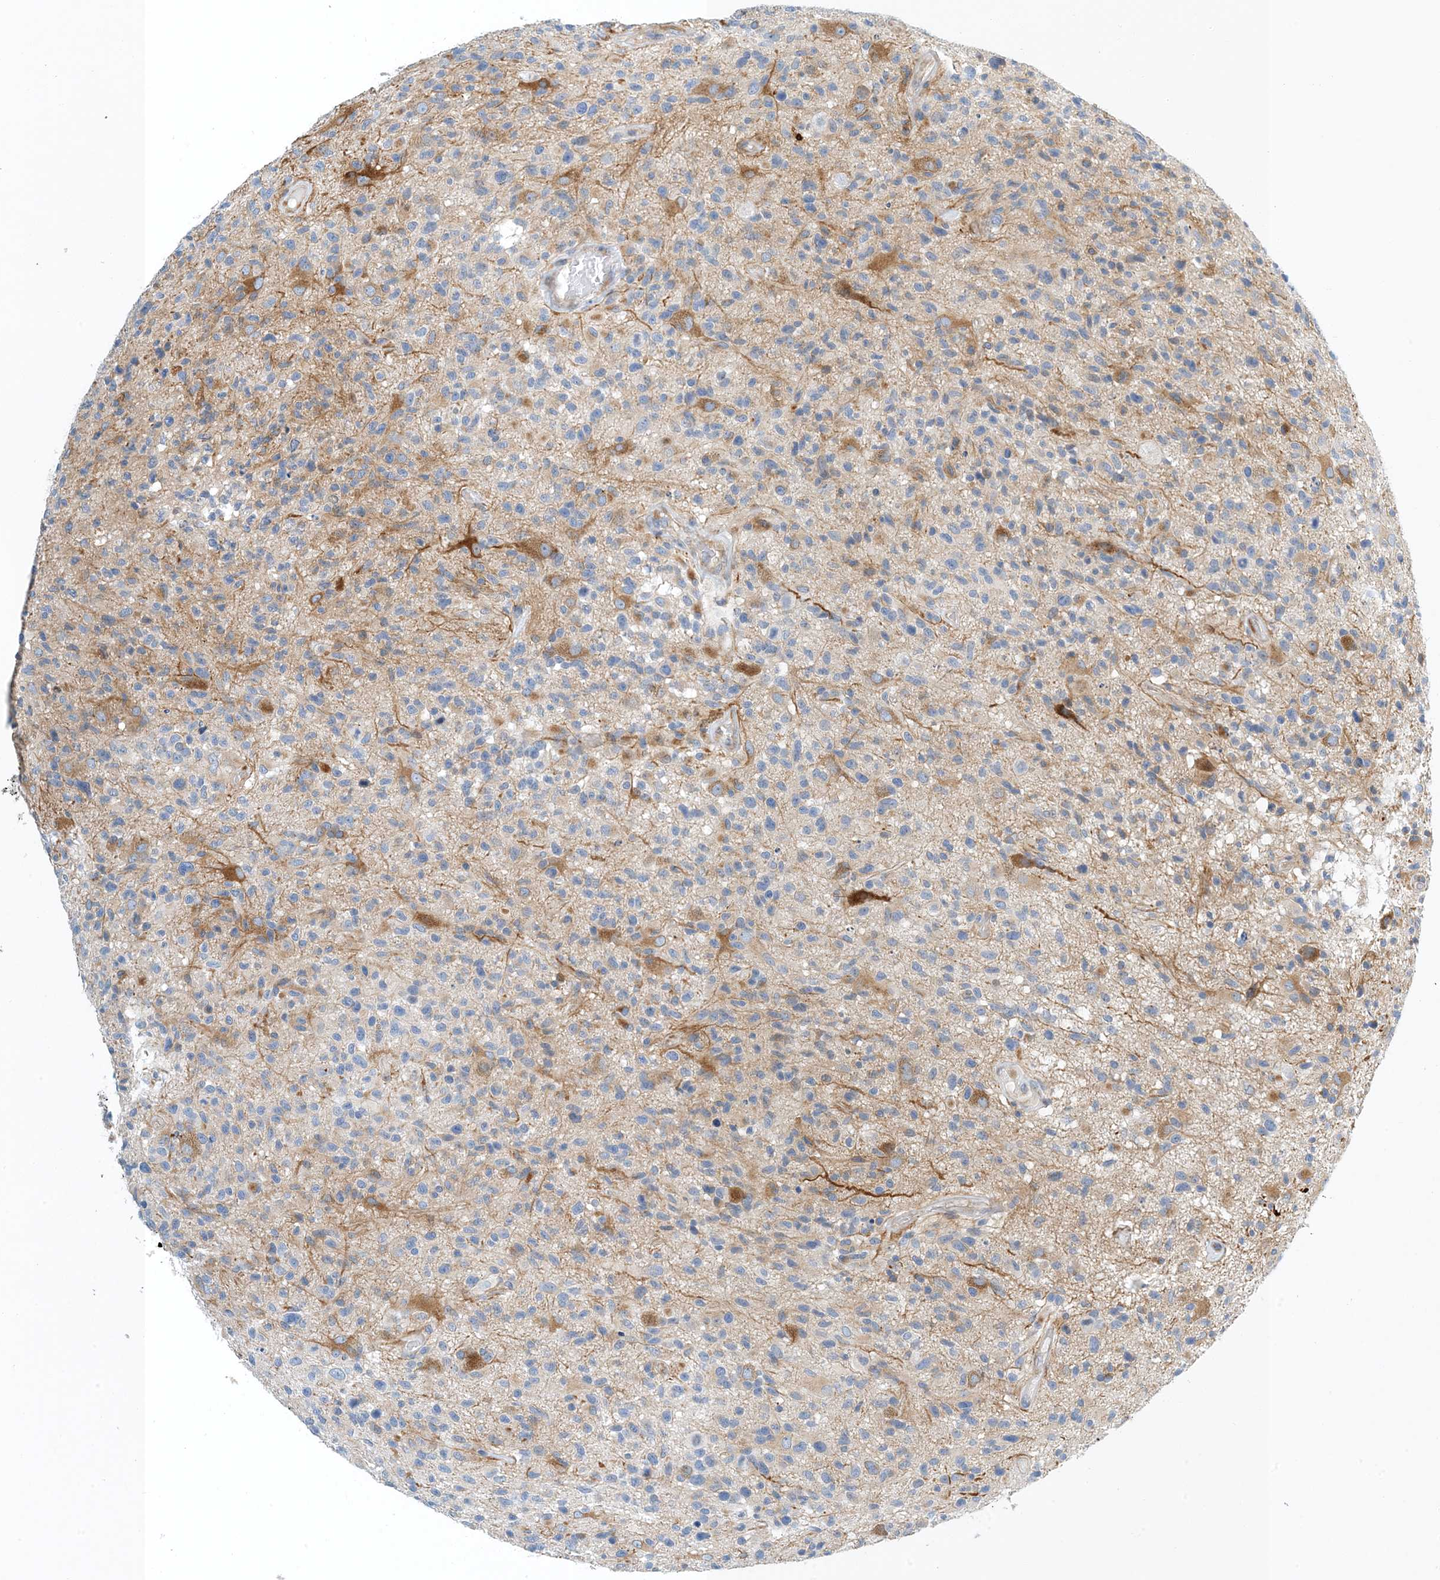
{"staining": {"intensity": "negative", "quantity": "none", "location": "none"}, "tissue": "glioma", "cell_type": "Tumor cells", "image_type": "cancer", "snomed": [{"axis": "morphology", "description": "Glioma, malignant, High grade"}, {"axis": "morphology", "description": "Glioblastoma, NOS"}, {"axis": "topography", "description": "Brain"}], "caption": "Immunohistochemistry image of malignant glioma (high-grade) stained for a protein (brown), which shows no staining in tumor cells.", "gene": "PCDHA2", "patient": {"sex": "male", "age": 60}}